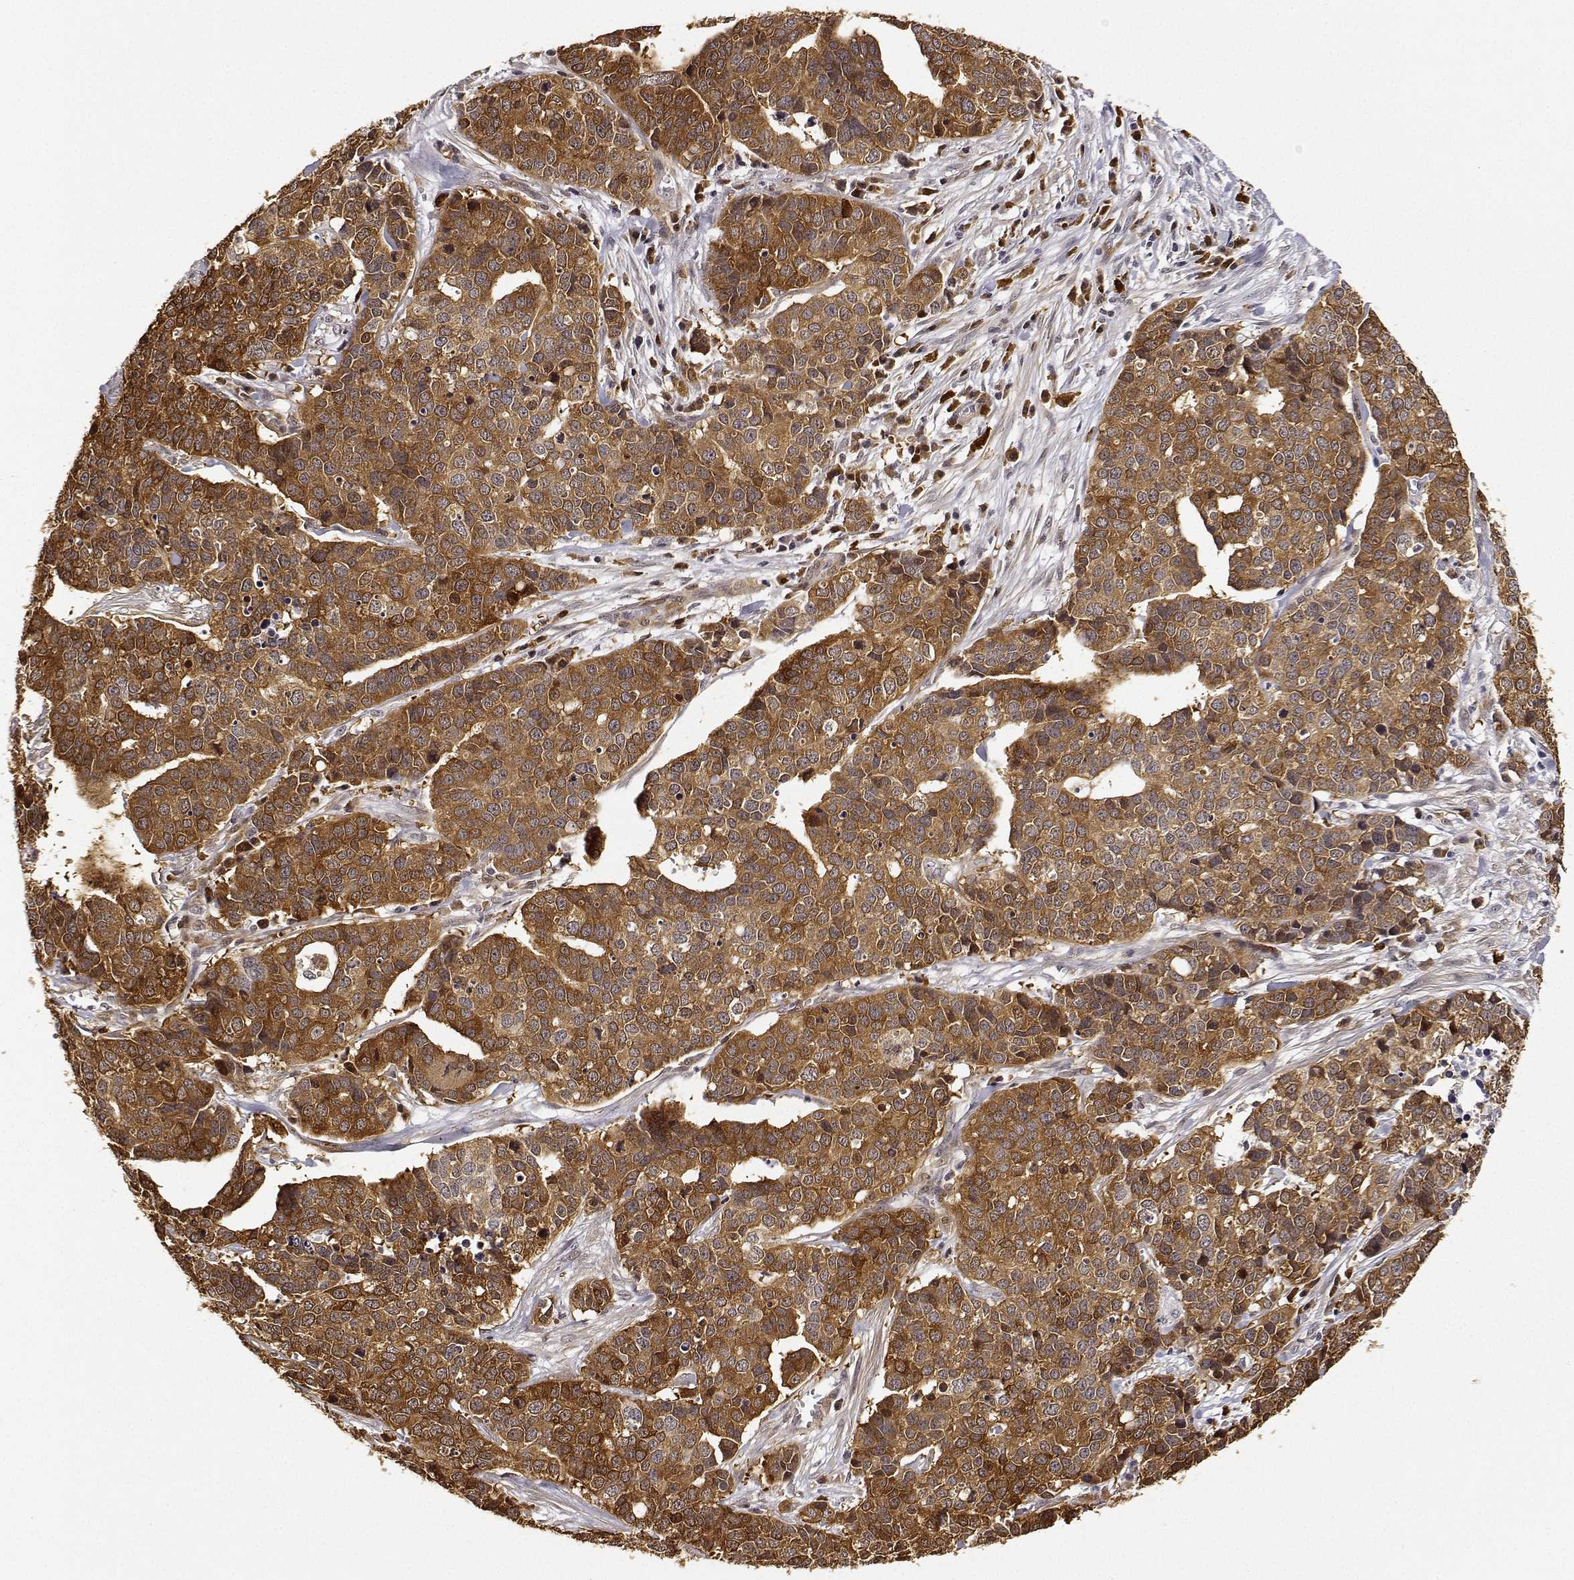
{"staining": {"intensity": "moderate", "quantity": ">75%", "location": "cytoplasmic/membranous"}, "tissue": "ovarian cancer", "cell_type": "Tumor cells", "image_type": "cancer", "snomed": [{"axis": "morphology", "description": "Carcinoma, endometroid"}, {"axis": "topography", "description": "Ovary"}], "caption": "This is an image of IHC staining of endometroid carcinoma (ovarian), which shows moderate staining in the cytoplasmic/membranous of tumor cells.", "gene": "PHGDH", "patient": {"sex": "female", "age": 65}}